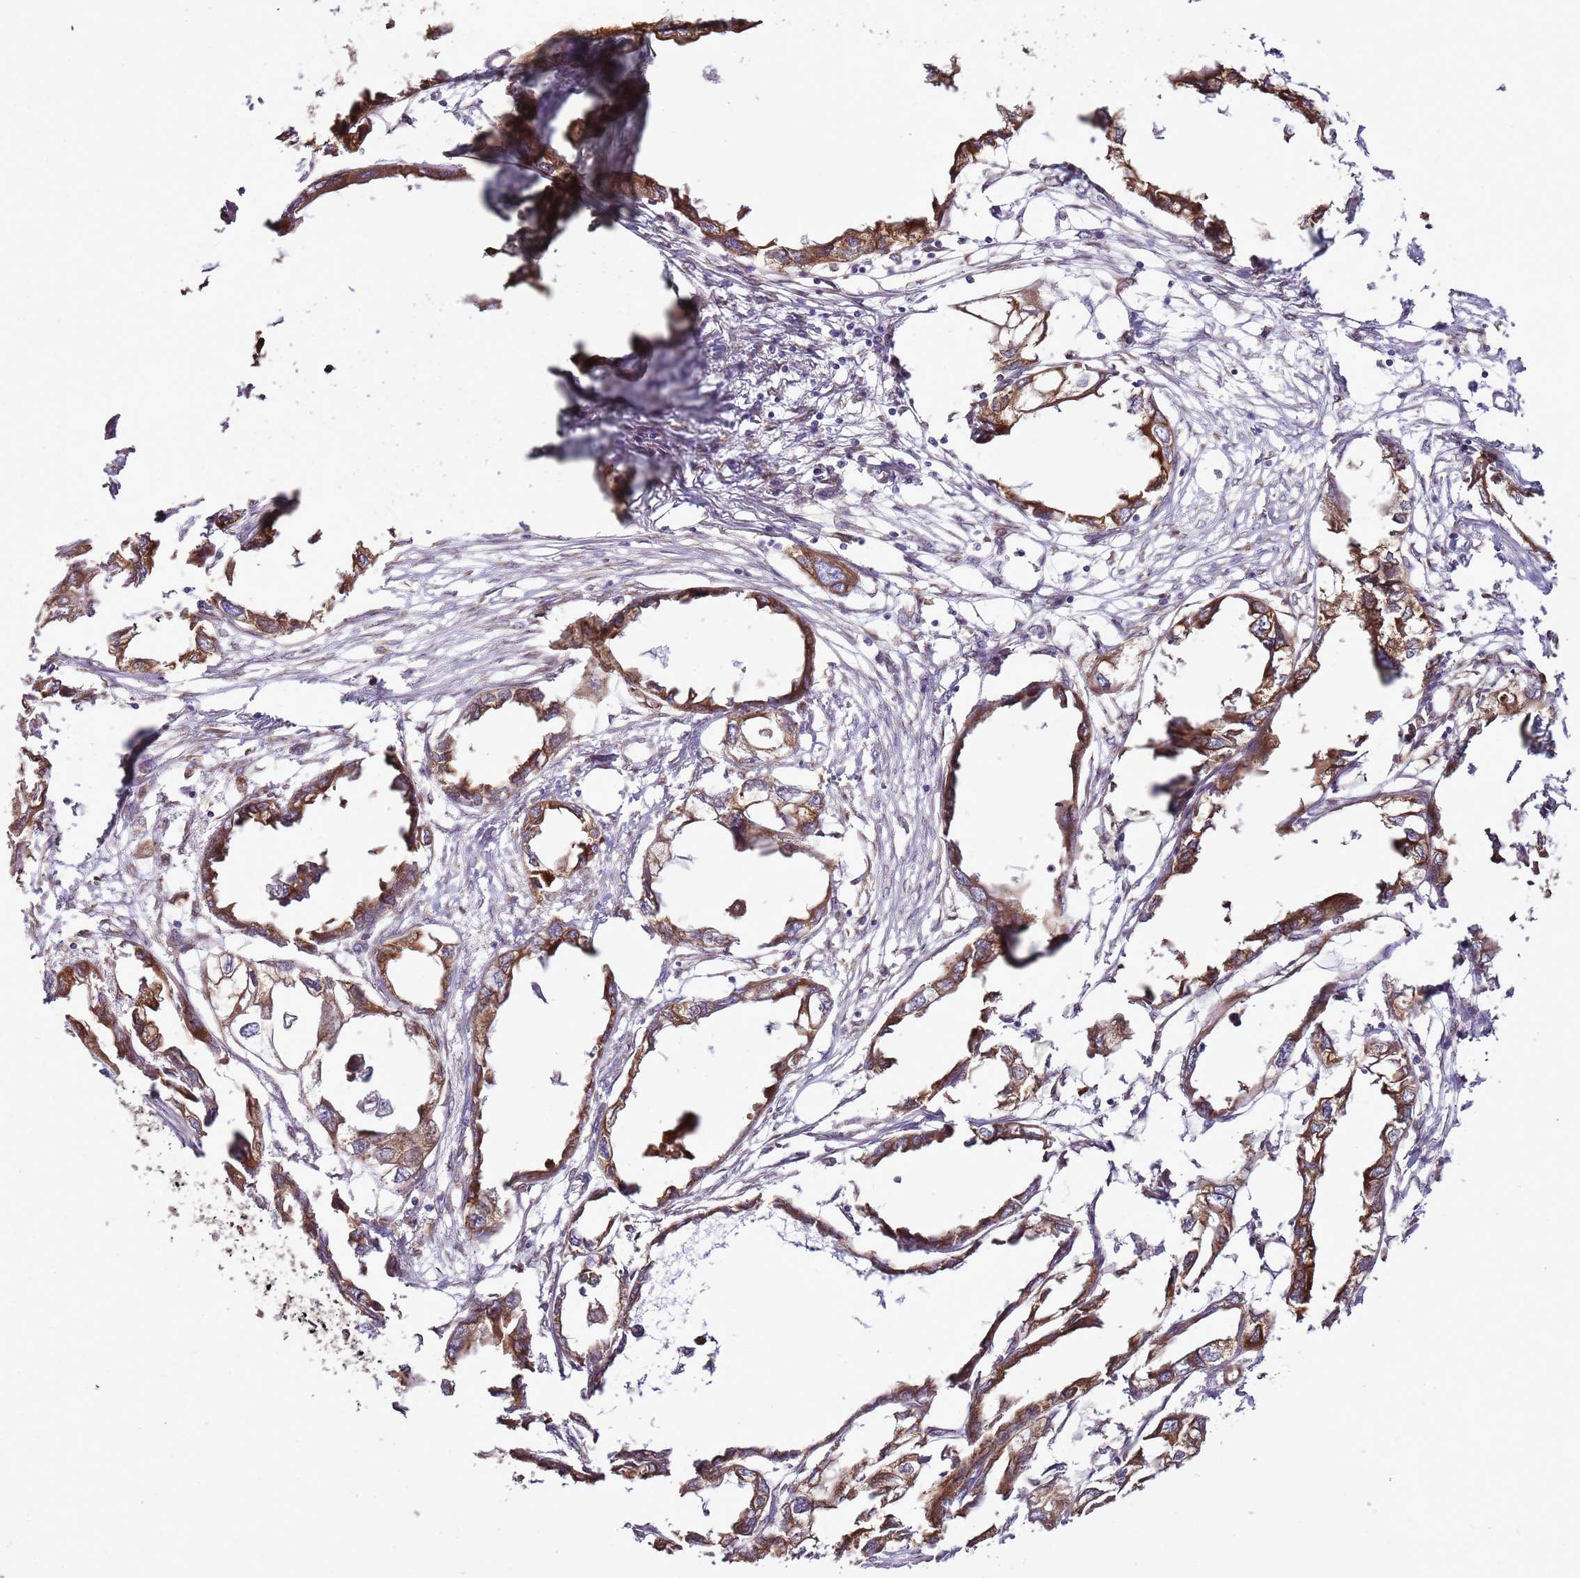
{"staining": {"intensity": "strong", "quantity": ">75%", "location": "cytoplasmic/membranous"}, "tissue": "endometrial cancer", "cell_type": "Tumor cells", "image_type": "cancer", "snomed": [{"axis": "morphology", "description": "Adenocarcinoma, NOS"}, {"axis": "morphology", "description": "Adenocarcinoma, metastatic, NOS"}, {"axis": "topography", "description": "Adipose tissue"}, {"axis": "topography", "description": "Endometrium"}], "caption": "Endometrial metastatic adenocarcinoma stained for a protein shows strong cytoplasmic/membranous positivity in tumor cells. The staining was performed using DAB, with brown indicating positive protein expression. Nuclei are stained blue with hematoxylin.", "gene": "TMED10", "patient": {"sex": "female", "age": 67}}